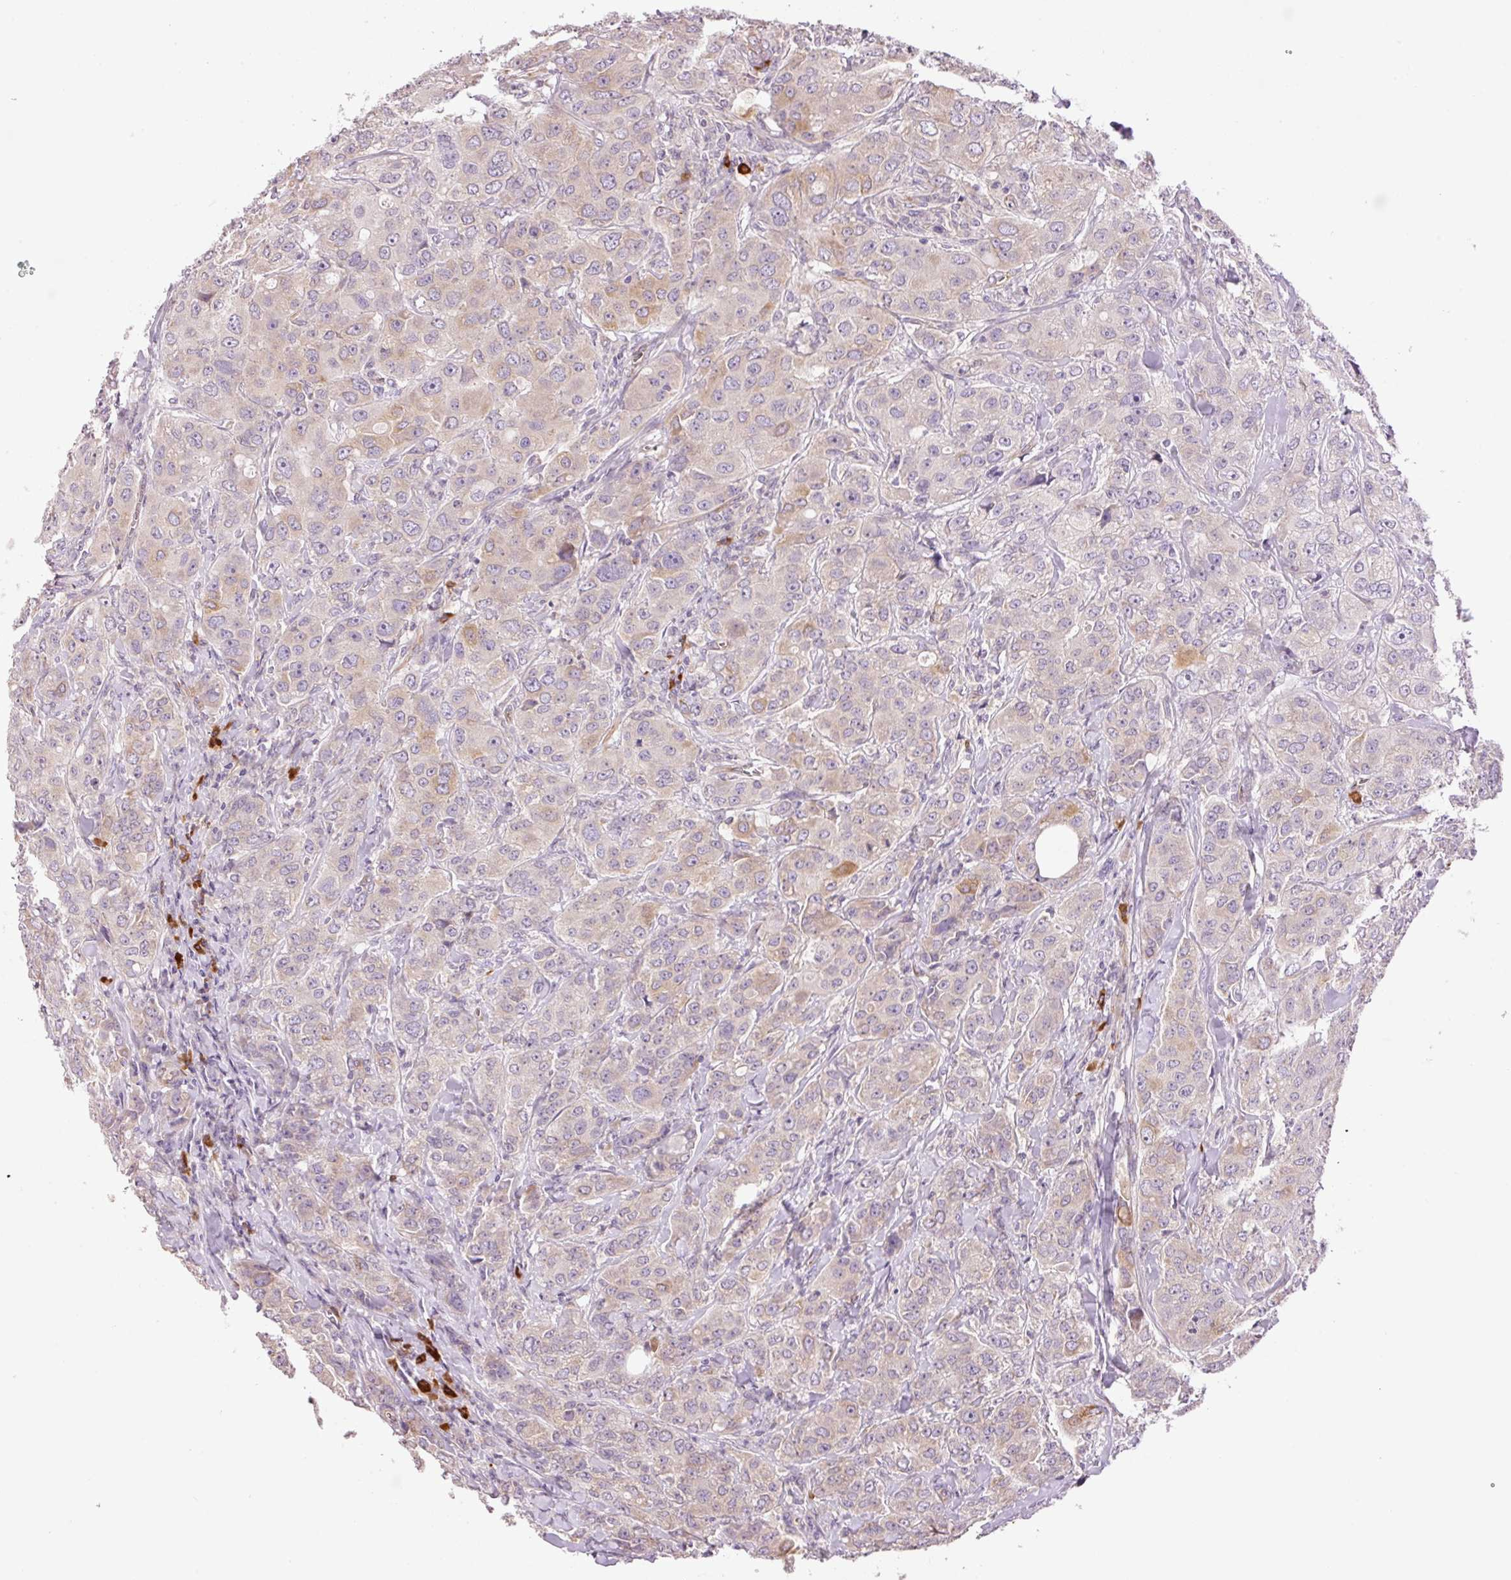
{"staining": {"intensity": "weak", "quantity": "<25%", "location": "cytoplasmic/membranous"}, "tissue": "breast cancer", "cell_type": "Tumor cells", "image_type": "cancer", "snomed": [{"axis": "morphology", "description": "Duct carcinoma"}, {"axis": "topography", "description": "Breast"}], "caption": "High power microscopy micrograph of an immunohistochemistry (IHC) photomicrograph of infiltrating ductal carcinoma (breast), revealing no significant staining in tumor cells.", "gene": "PNPLA5", "patient": {"sex": "female", "age": 43}}